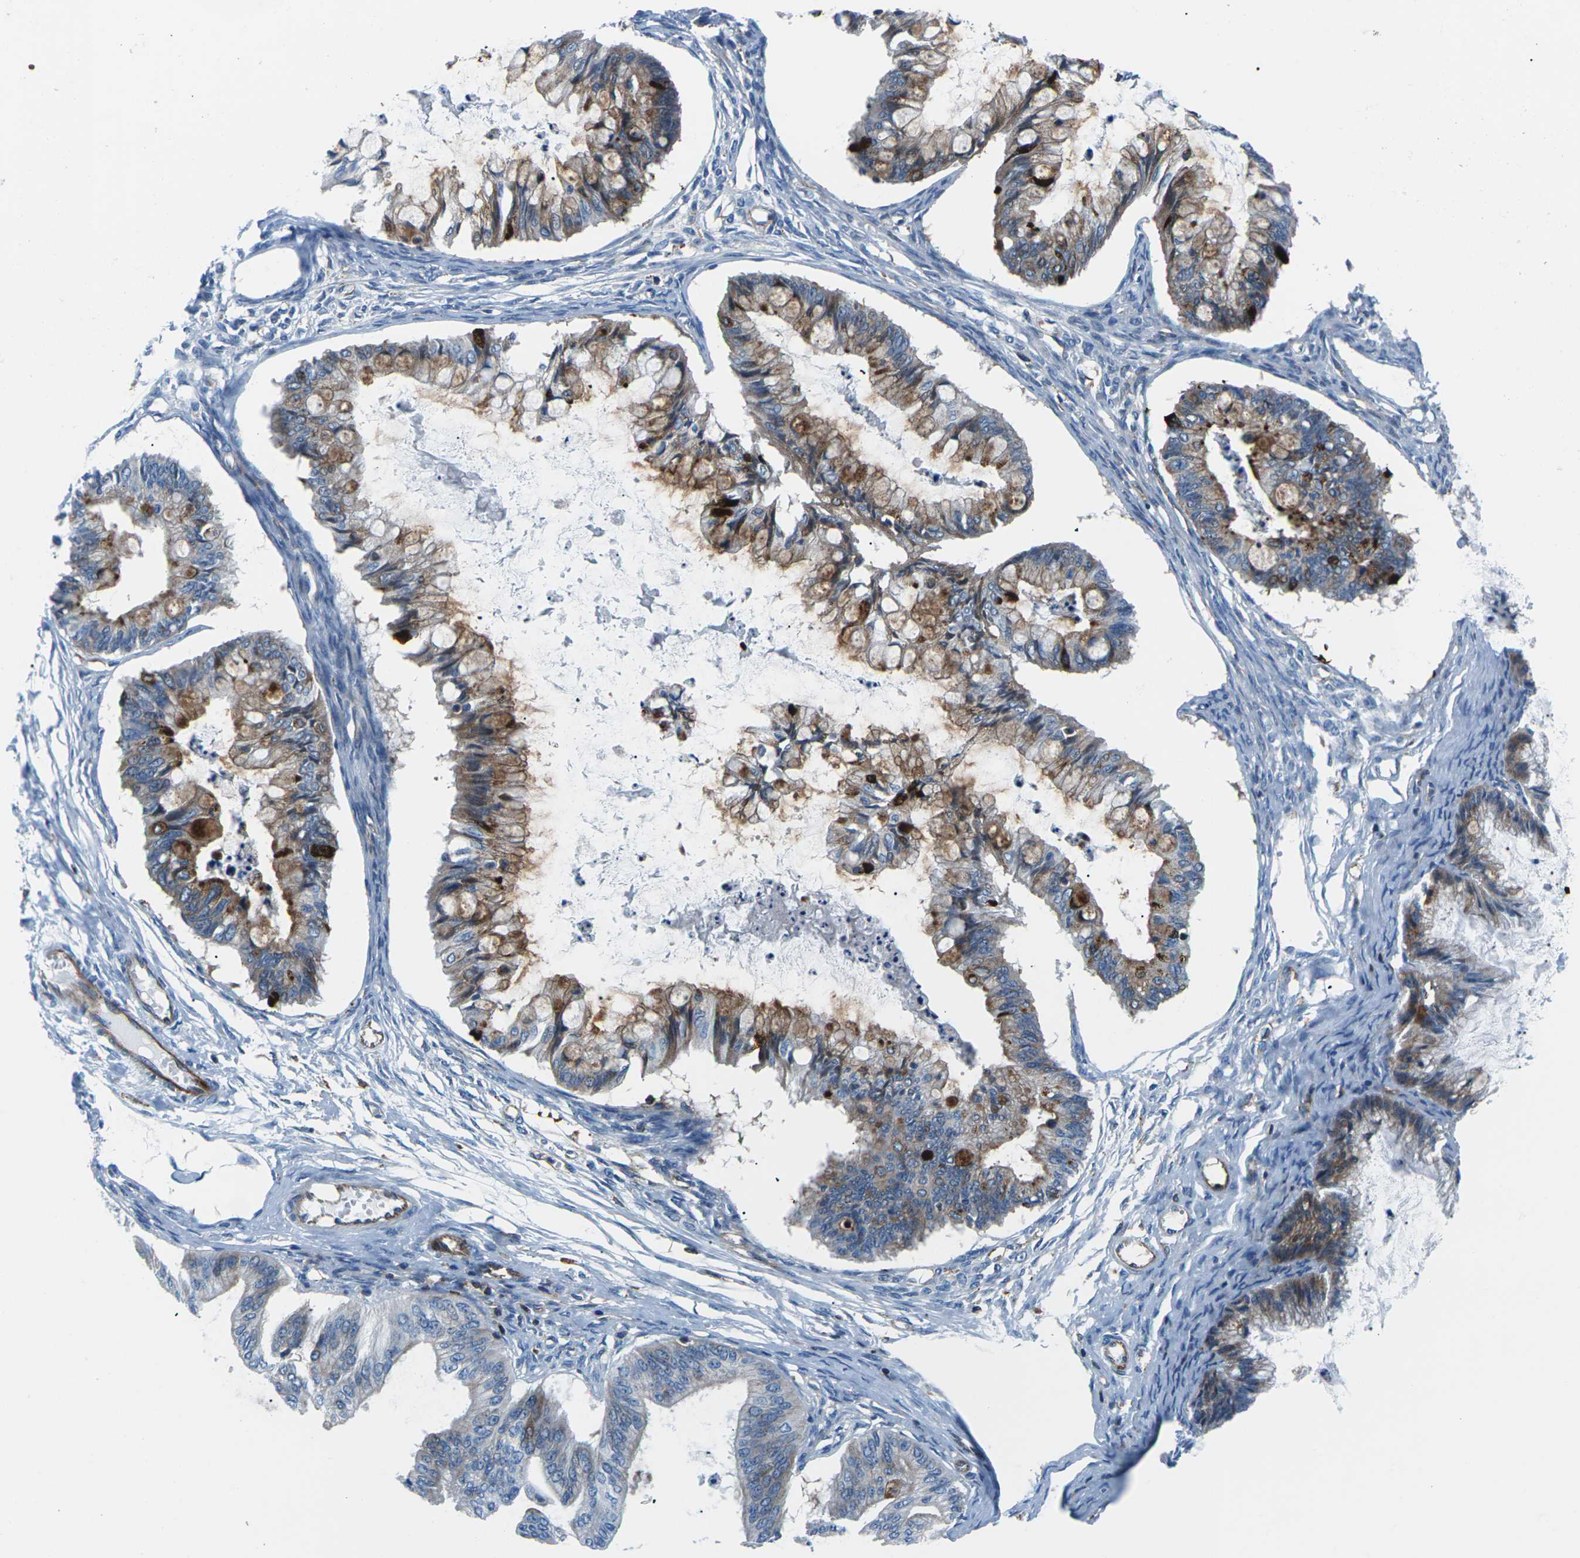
{"staining": {"intensity": "moderate", "quantity": ">75%", "location": "cytoplasmic/membranous"}, "tissue": "ovarian cancer", "cell_type": "Tumor cells", "image_type": "cancer", "snomed": [{"axis": "morphology", "description": "Cystadenocarcinoma, mucinous, NOS"}, {"axis": "topography", "description": "Ovary"}], "caption": "High-magnification brightfield microscopy of mucinous cystadenocarcinoma (ovarian) stained with DAB (3,3'-diaminobenzidine) (brown) and counterstained with hematoxylin (blue). tumor cells exhibit moderate cytoplasmic/membranous expression is identified in approximately>75% of cells.", "gene": "SOCS4", "patient": {"sex": "female", "age": 57}}